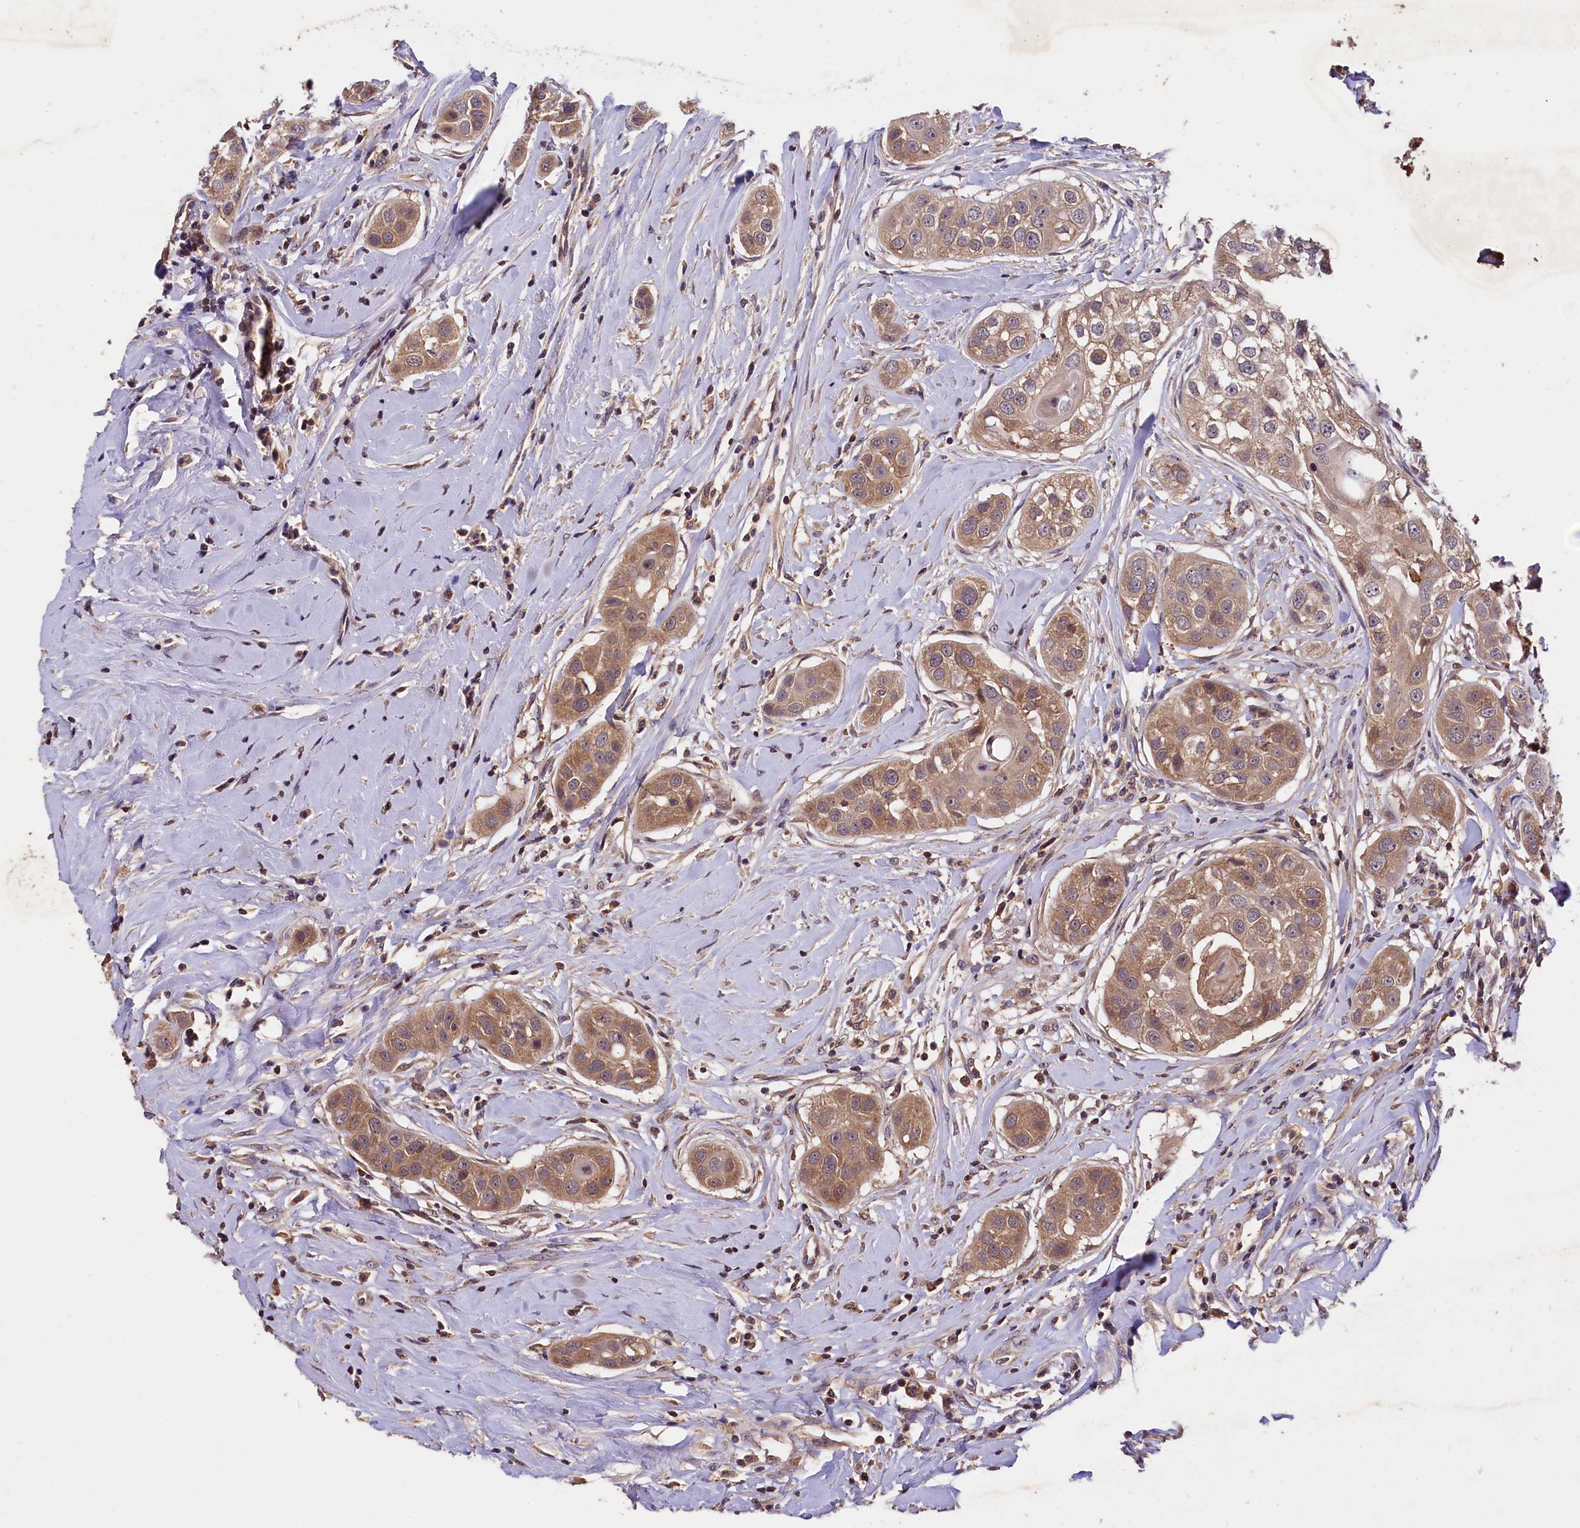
{"staining": {"intensity": "moderate", "quantity": ">75%", "location": "cytoplasmic/membranous"}, "tissue": "head and neck cancer", "cell_type": "Tumor cells", "image_type": "cancer", "snomed": [{"axis": "morphology", "description": "Normal tissue, NOS"}, {"axis": "morphology", "description": "Squamous cell carcinoma, NOS"}, {"axis": "topography", "description": "Skeletal muscle"}, {"axis": "topography", "description": "Head-Neck"}], "caption": "A medium amount of moderate cytoplasmic/membranous positivity is identified in approximately >75% of tumor cells in head and neck cancer tissue.", "gene": "PLXNB1", "patient": {"sex": "male", "age": 51}}